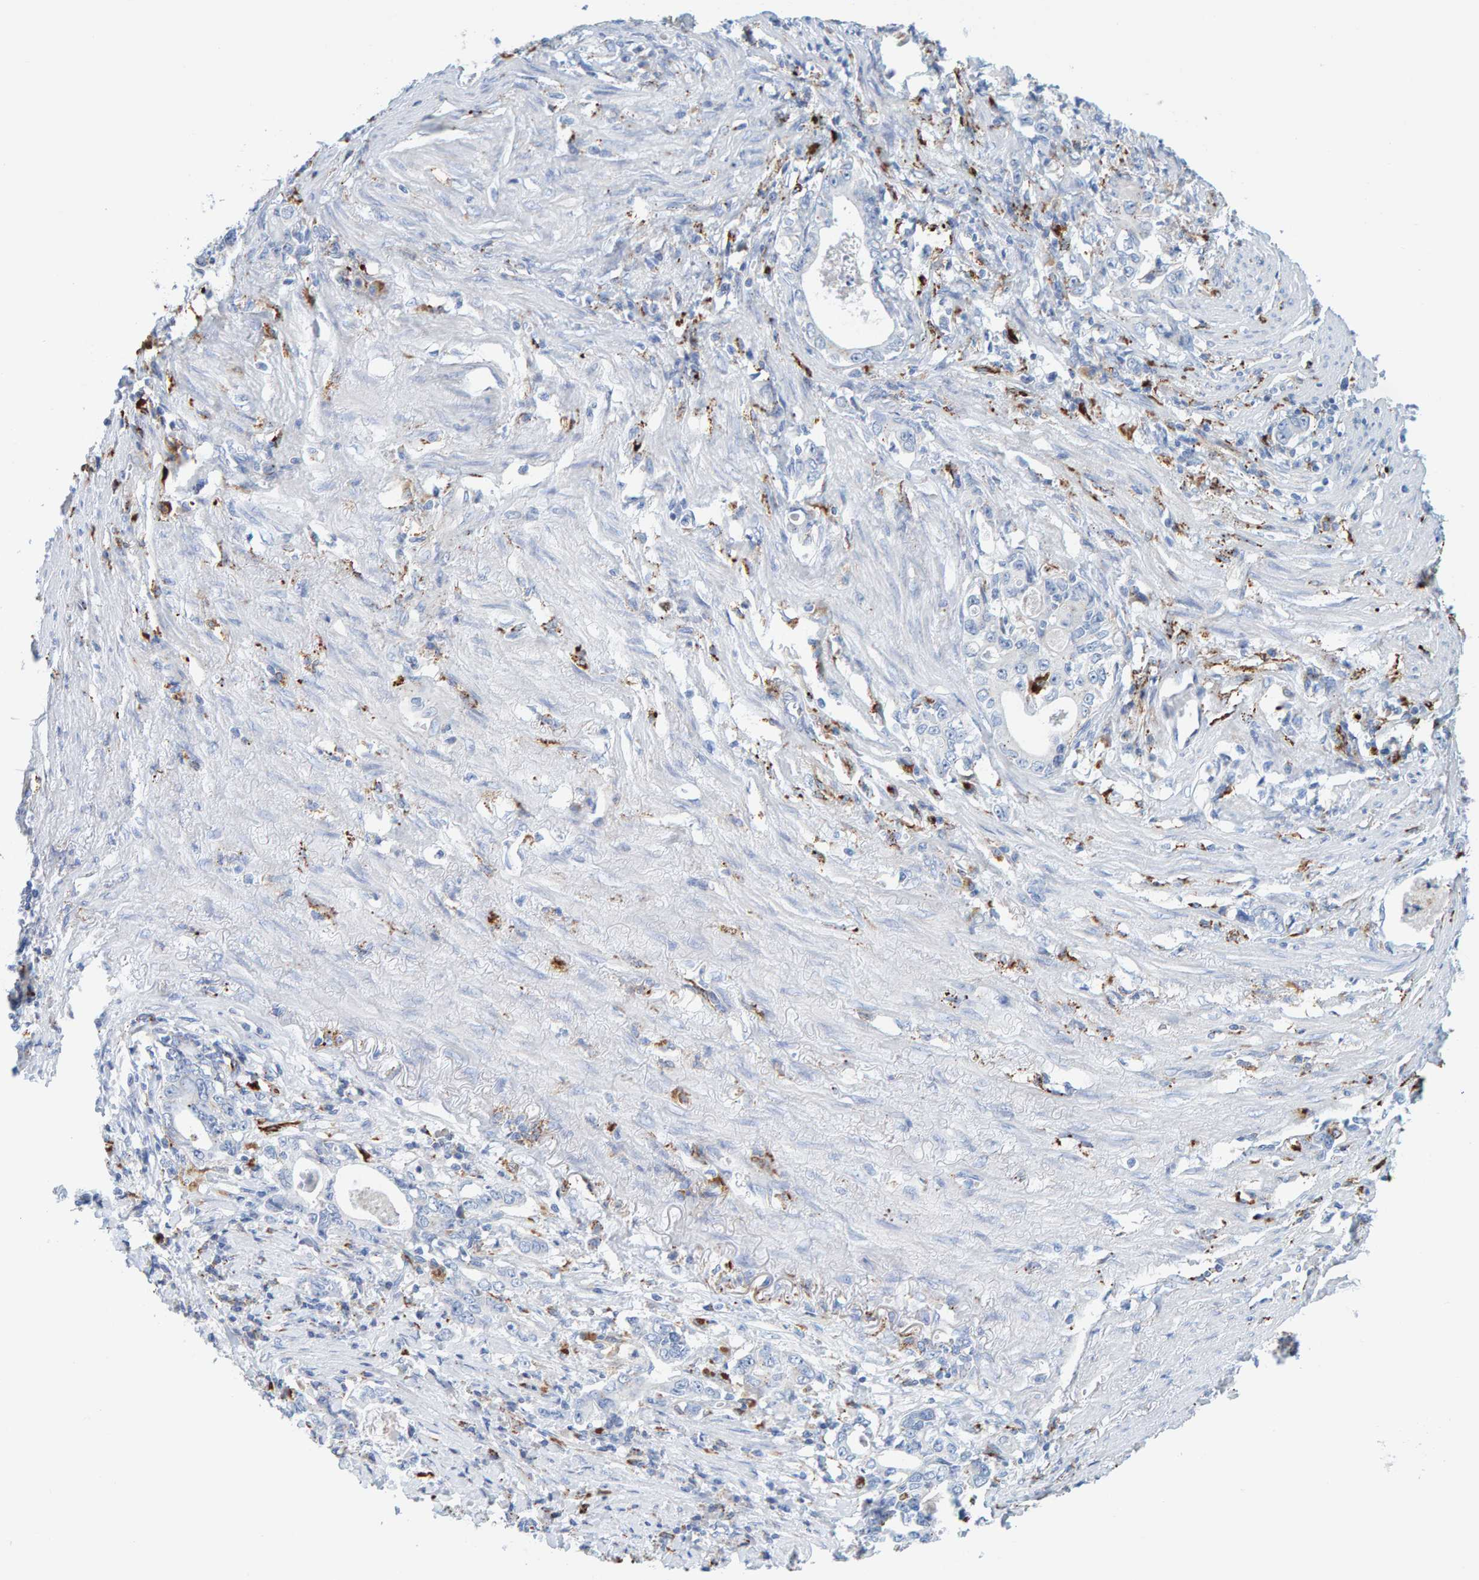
{"staining": {"intensity": "negative", "quantity": "none", "location": "none"}, "tissue": "stomach cancer", "cell_type": "Tumor cells", "image_type": "cancer", "snomed": [{"axis": "morphology", "description": "Adenocarcinoma, NOS"}, {"axis": "topography", "description": "Stomach, lower"}], "caption": "Protein analysis of stomach cancer (adenocarcinoma) reveals no significant staining in tumor cells. The staining is performed using DAB brown chromogen with nuclei counter-stained in using hematoxylin.", "gene": "BIN3", "patient": {"sex": "female", "age": 72}}